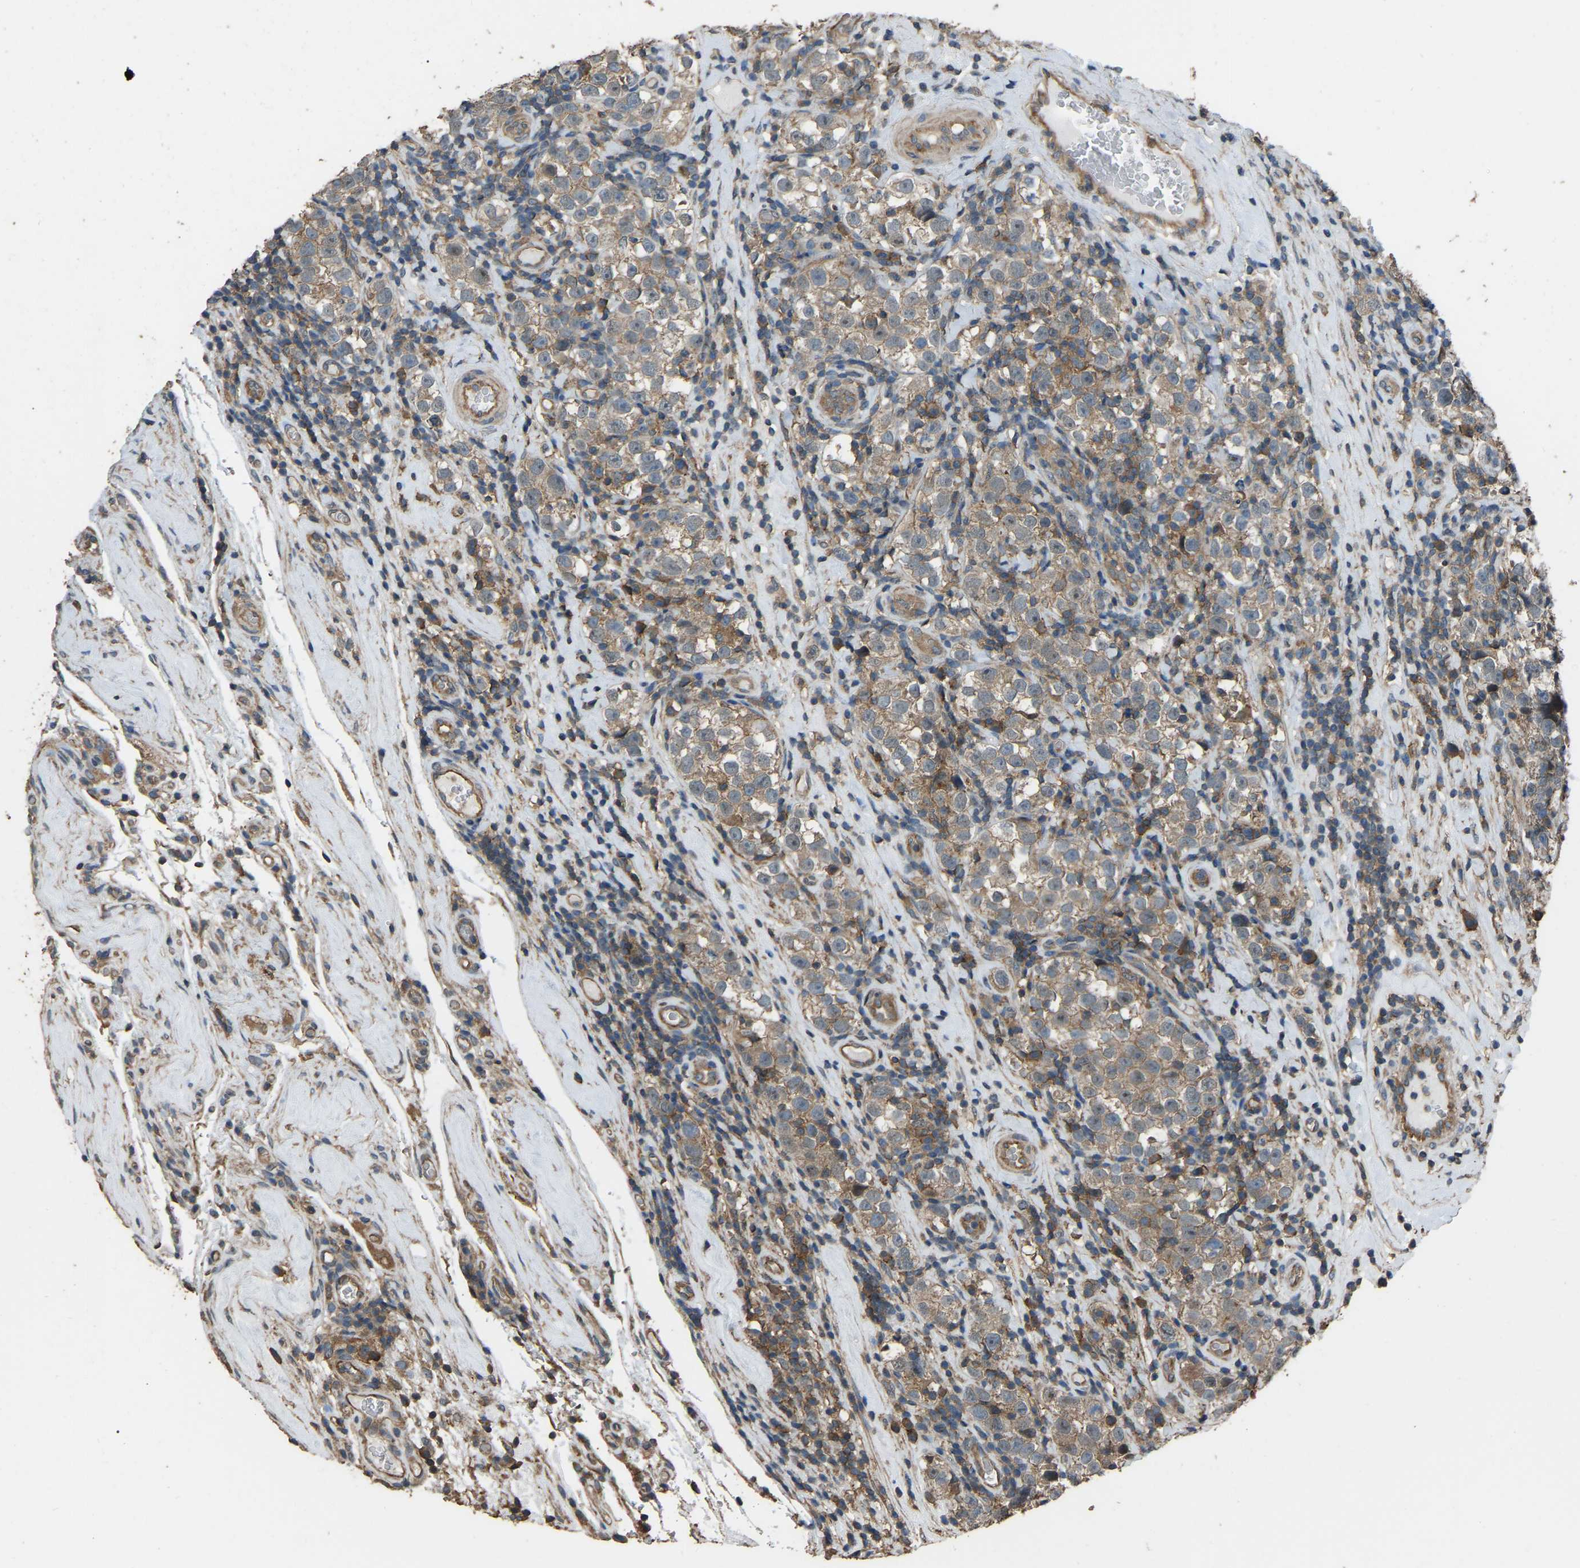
{"staining": {"intensity": "weak", "quantity": ">75%", "location": "cytoplasmic/membranous"}, "tissue": "testis cancer", "cell_type": "Tumor cells", "image_type": "cancer", "snomed": [{"axis": "morphology", "description": "Normal tissue, NOS"}, {"axis": "morphology", "description": "Seminoma, NOS"}, {"axis": "topography", "description": "Testis"}], "caption": "Immunohistochemistry (IHC) of human testis cancer displays low levels of weak cytoplasmic/membranous staining in approximately >75% of tumor cells. Ihc stains the protein in brown and the nuclei are stained blue.", "gene": "SLC4A2", "patient": {"sex": "male", "age": 43}}